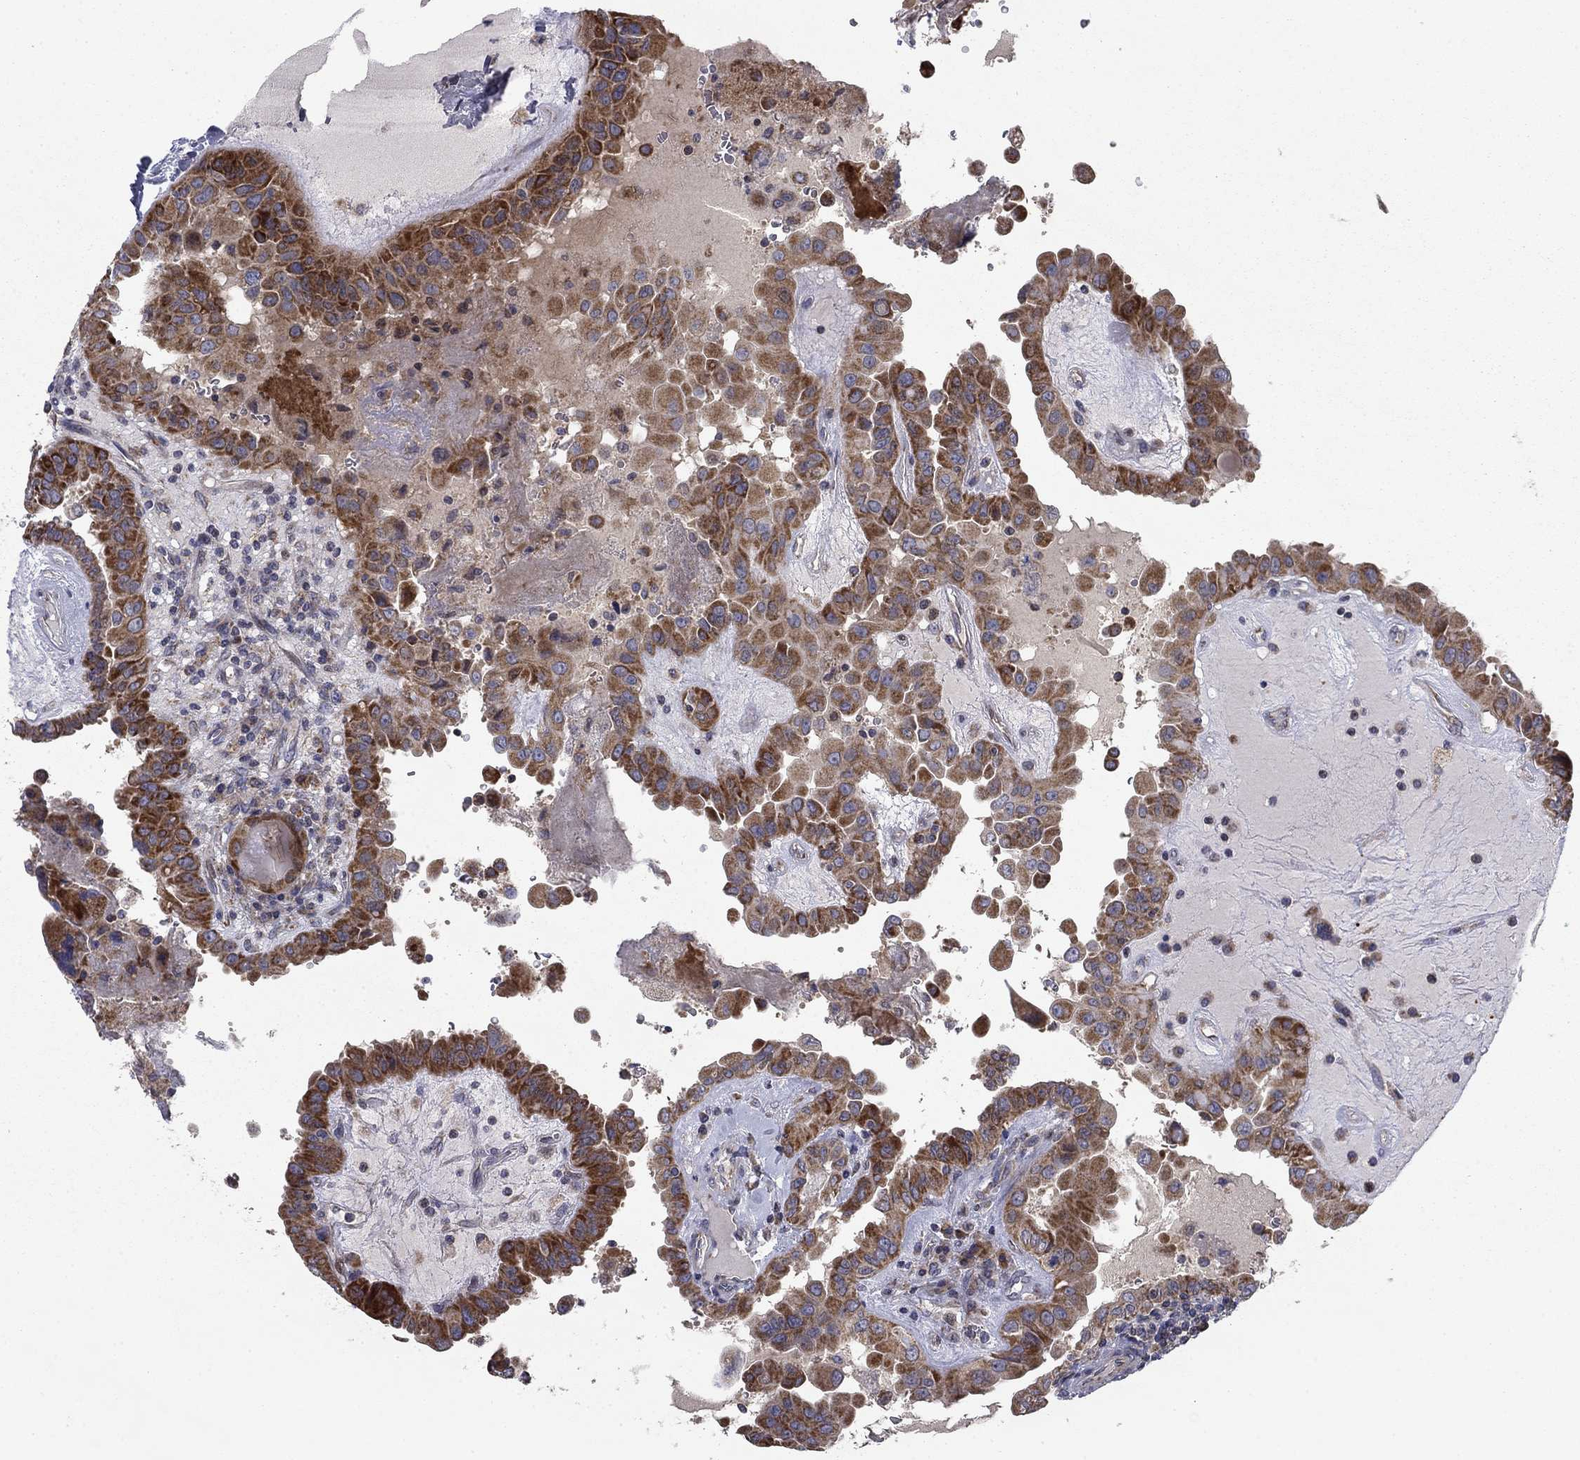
{"staining": {"intensity": "strong", "quantity": ">75%", "location": "cytoplasmic/membranous"}, "tissue": "thyroid cancer", "cell_type": "Tumor cells", "image_type": "cancer", "snomed": [{"axis": "morphology", "description": "Papillary adenocarcinoma, NOS"}, {"axis": "topography", "description": "Thyroid gland"}], "caption": "Immunohistochemistry (IHC) (DAB) staining of human thyroid cancer reveals strong cytoplasmic/membranous protein staining in approximately >75% of tumor cells.", "gene": "MMAA", "patient": {"sex": "female", "age": 37}}